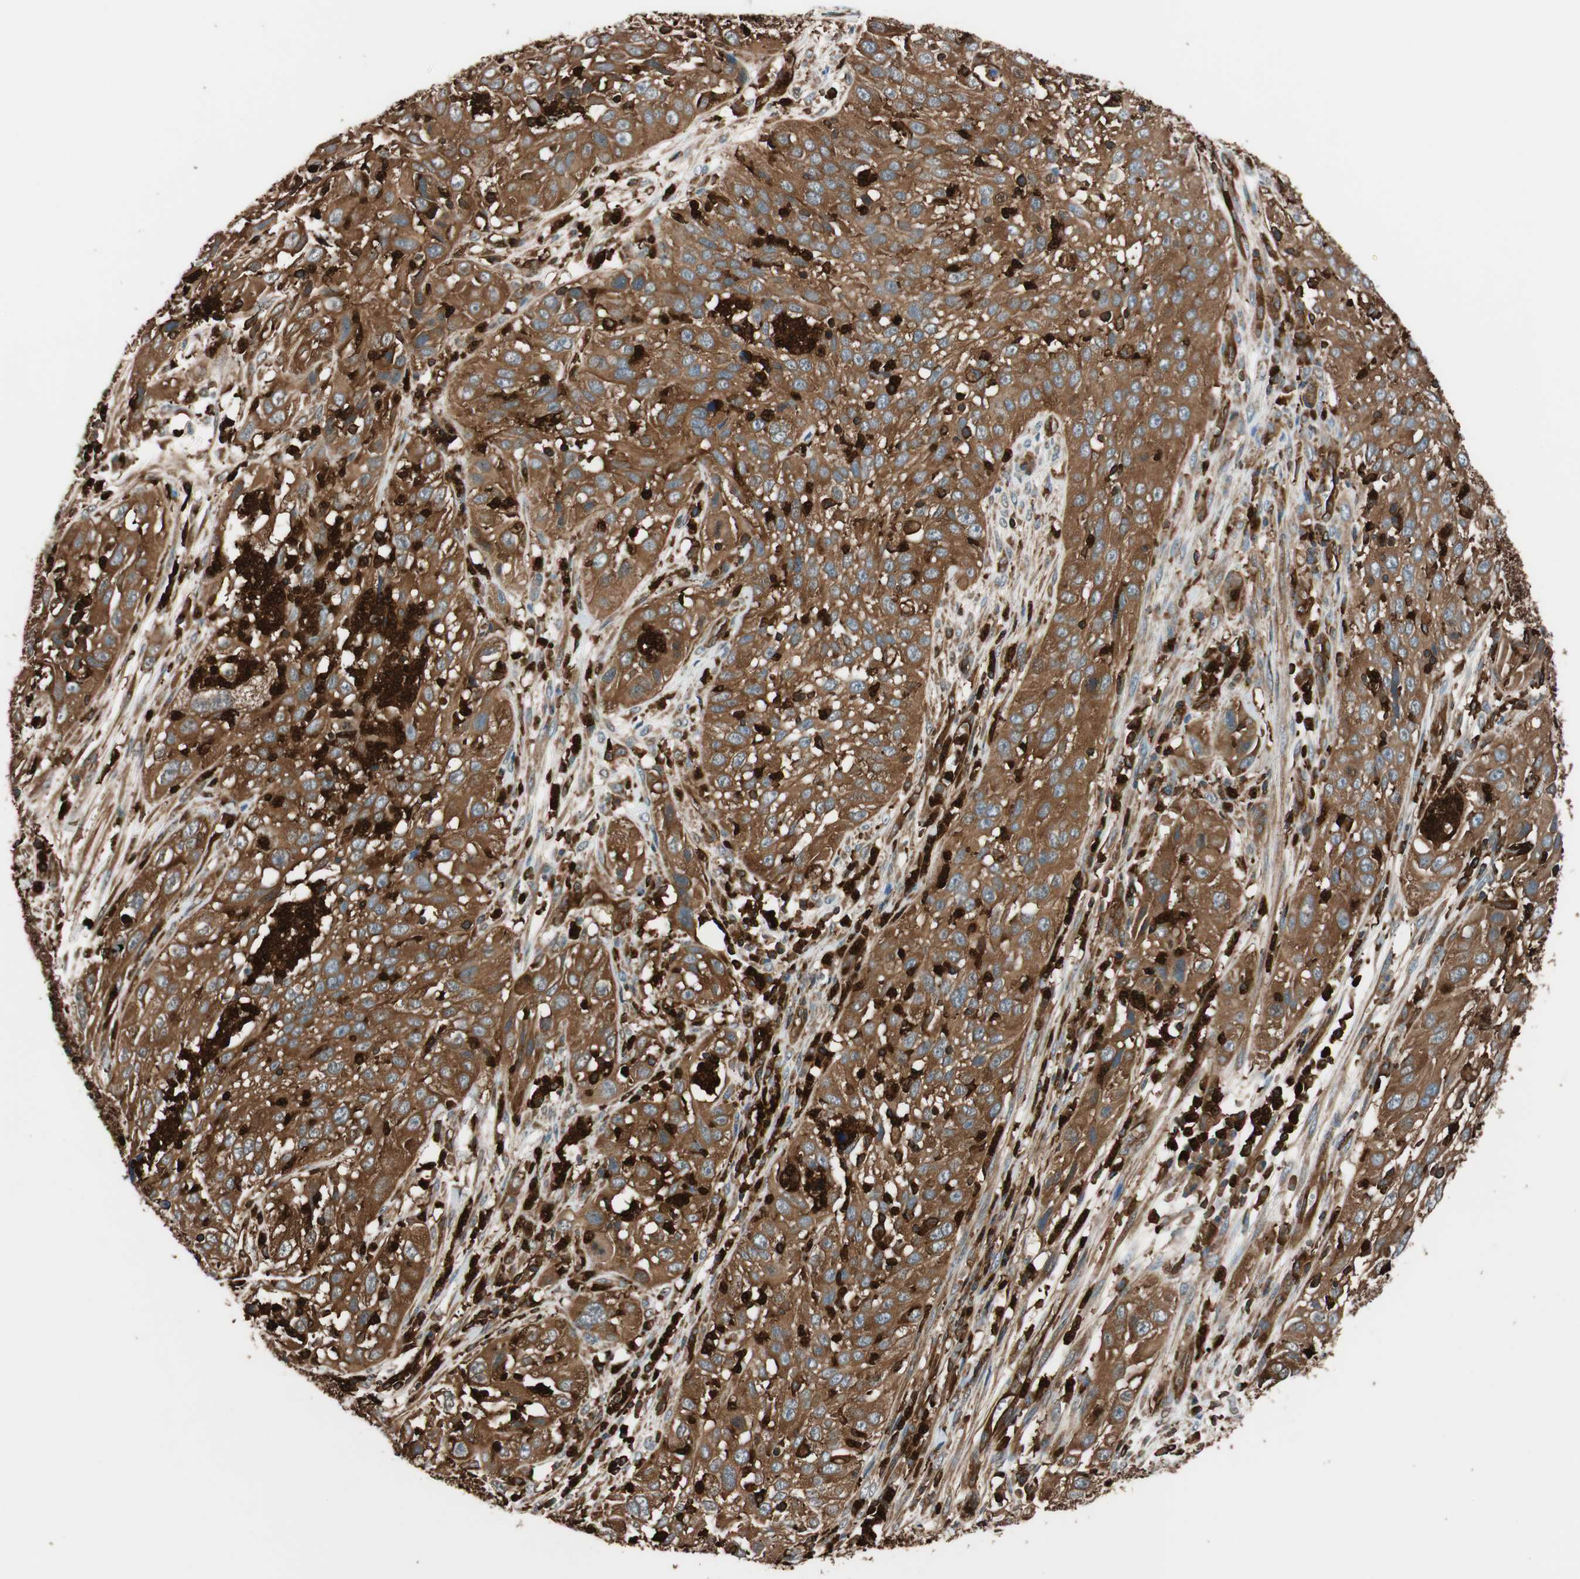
{"staining": {"intensity": "strong", "quantity": ">75%", "location": "cytoplasmic/membranous"}, "tissue": "cervical cancer", "cell_type": "Tumor cells", "image_type": "cancer", "snomed": [{"axis": "morphology", "description": "Squamous cell carcinoma, NOS"}, {"axis": "topography", "description": "Cervix"}], "caption": "IHC histopathology image of neoplastic tissue: cervical squamous cell carcinoma stained using IHC reveals high levels of strong protein expression localized specifically in the cytoplasmic/membranous of tumor cells, appearing as a cytoplasmic/membranous brown color.", "gene": "VASP", "patient": {"sex": "female", "age": 32}}